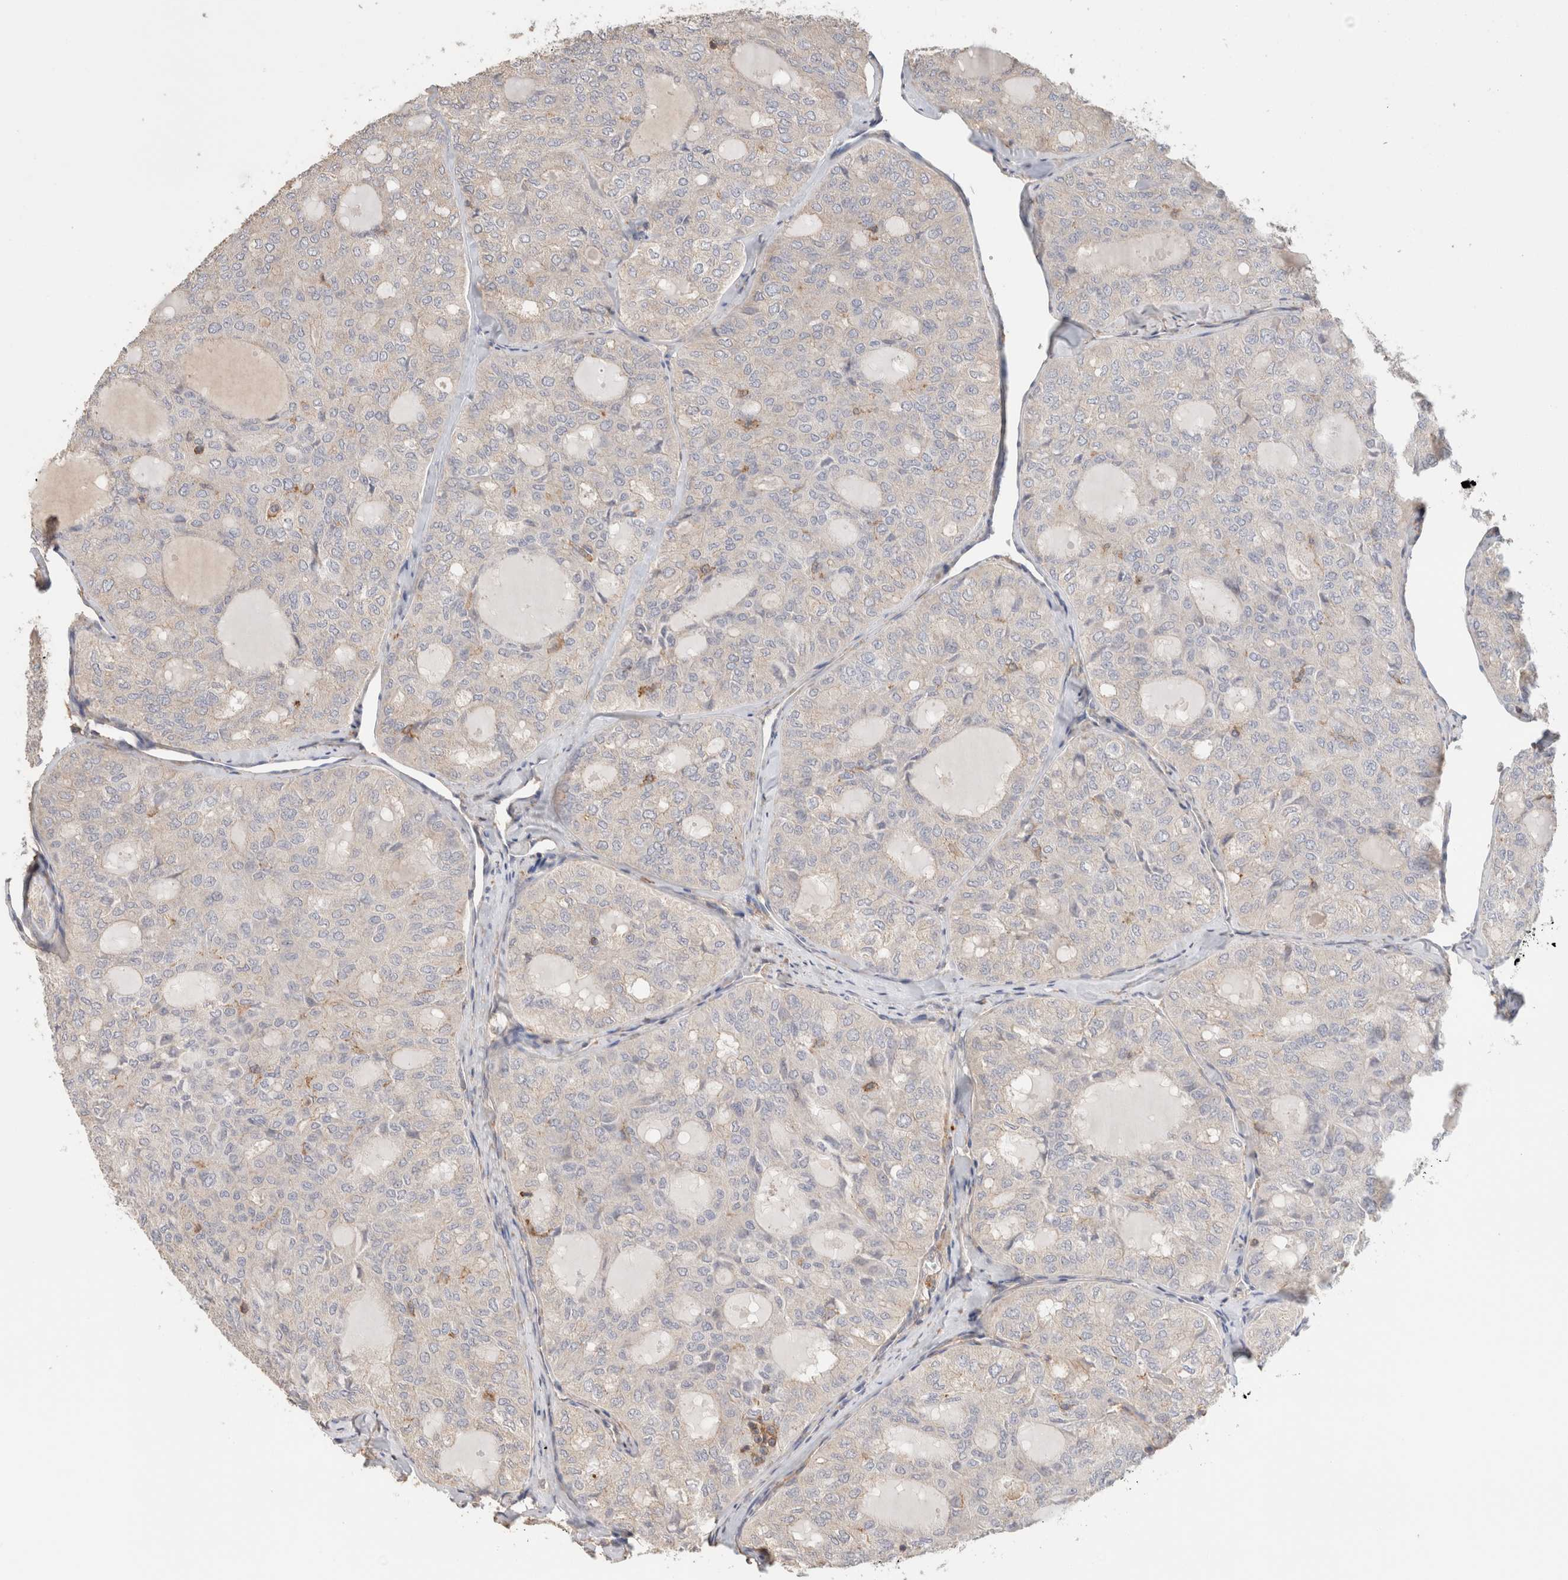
{"staining": {"intensity": "negative", "quantity": "none", "location": "none"}, "tissue": "thyroid cancer", "cell_type": "Tumor cells", "image_type": "cancer", "snomed": [{"axis": "morphology", "description": "Follicular adenoma carcinoma, NOS"}, {"axis": "topography", "description": "Thyroid gland"}], "caption": "Human thyroid cancer stained for a protein using IHC displays no expression in tumor cells.", "gene": "CFAP418", "patient": {"sex": "male", "age": 75}}